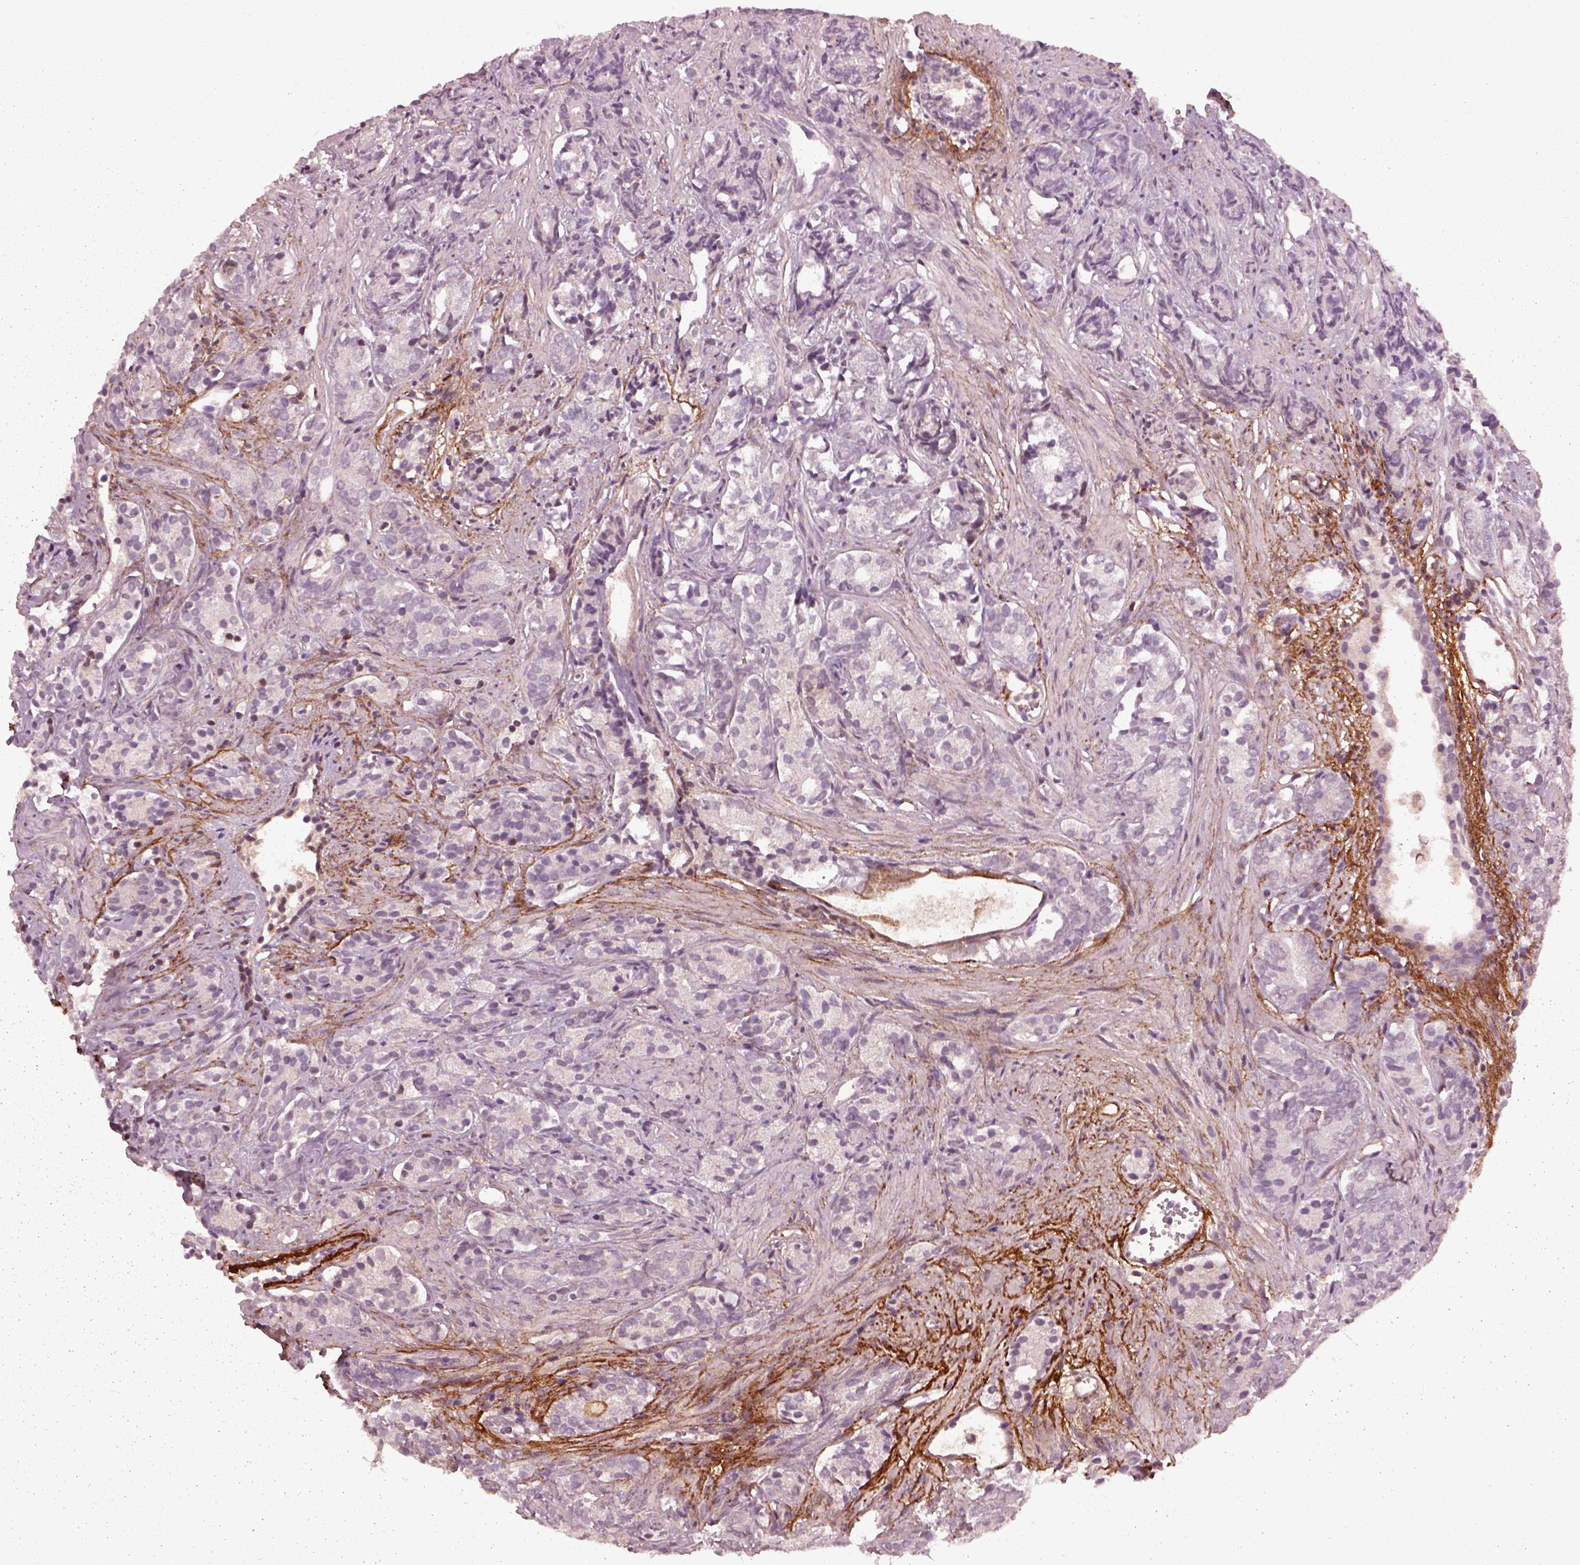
{"staining": {"intensity": "negative", "quantity": "none", "location": "none"}, "tissue": "prostate cancer", "cell_type": "Tumor cells", "image_type": "cancer", "snomed": [{"axis": "morphology", "description": "Adenocarcinoma, High grade"}, {"axis": "topography", "description": "Prostate"}], "caption": "A high-resolution histopathology image shows IHC staining of prostate adenocarcinoma (high-grade), which shows no significant expression in tumor cells.", "gene": "EFEMP1", "patient": {"sex": "male", "age": 84}}